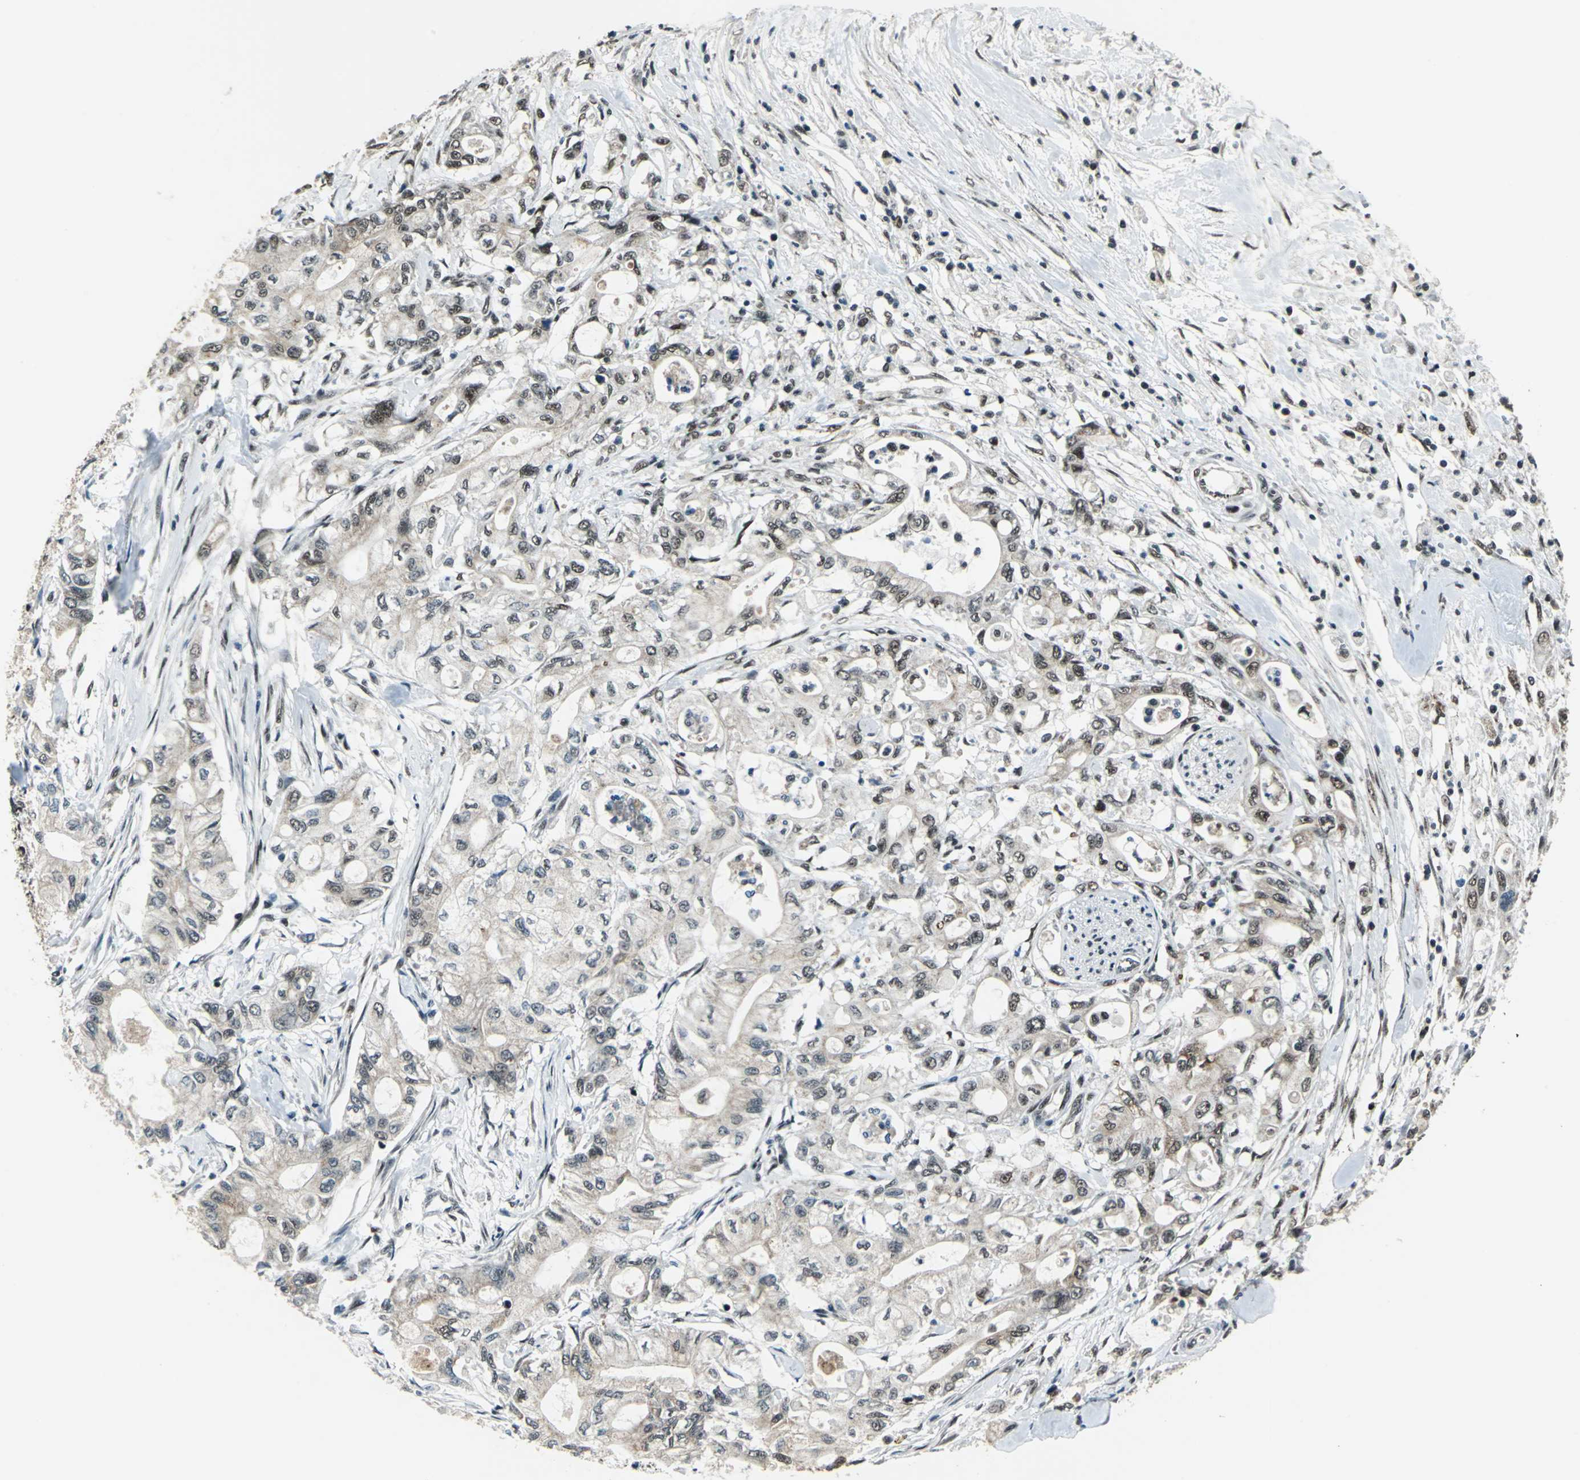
{"staining": {"intensity": "weak", "quantity": "<25%", "location": "cytoplasmic/membranous"}, "tissue": "pancreatic cancer", "cell_type": "Tumor cells", "image_type": "cancer", "snomed": [{"axis": "morphology", "description": "Adenocarcinoma, NOS"}, {"axis": "topography", "description": "Pancreas"}], "caption": "Pancreatic adenocarcinoma stained for a protein using immunohistochemistry (IHC) reveals no staining tumor cells.", "gene": "BCLAF1", "patient": {"sex": "male", "age": 79}}